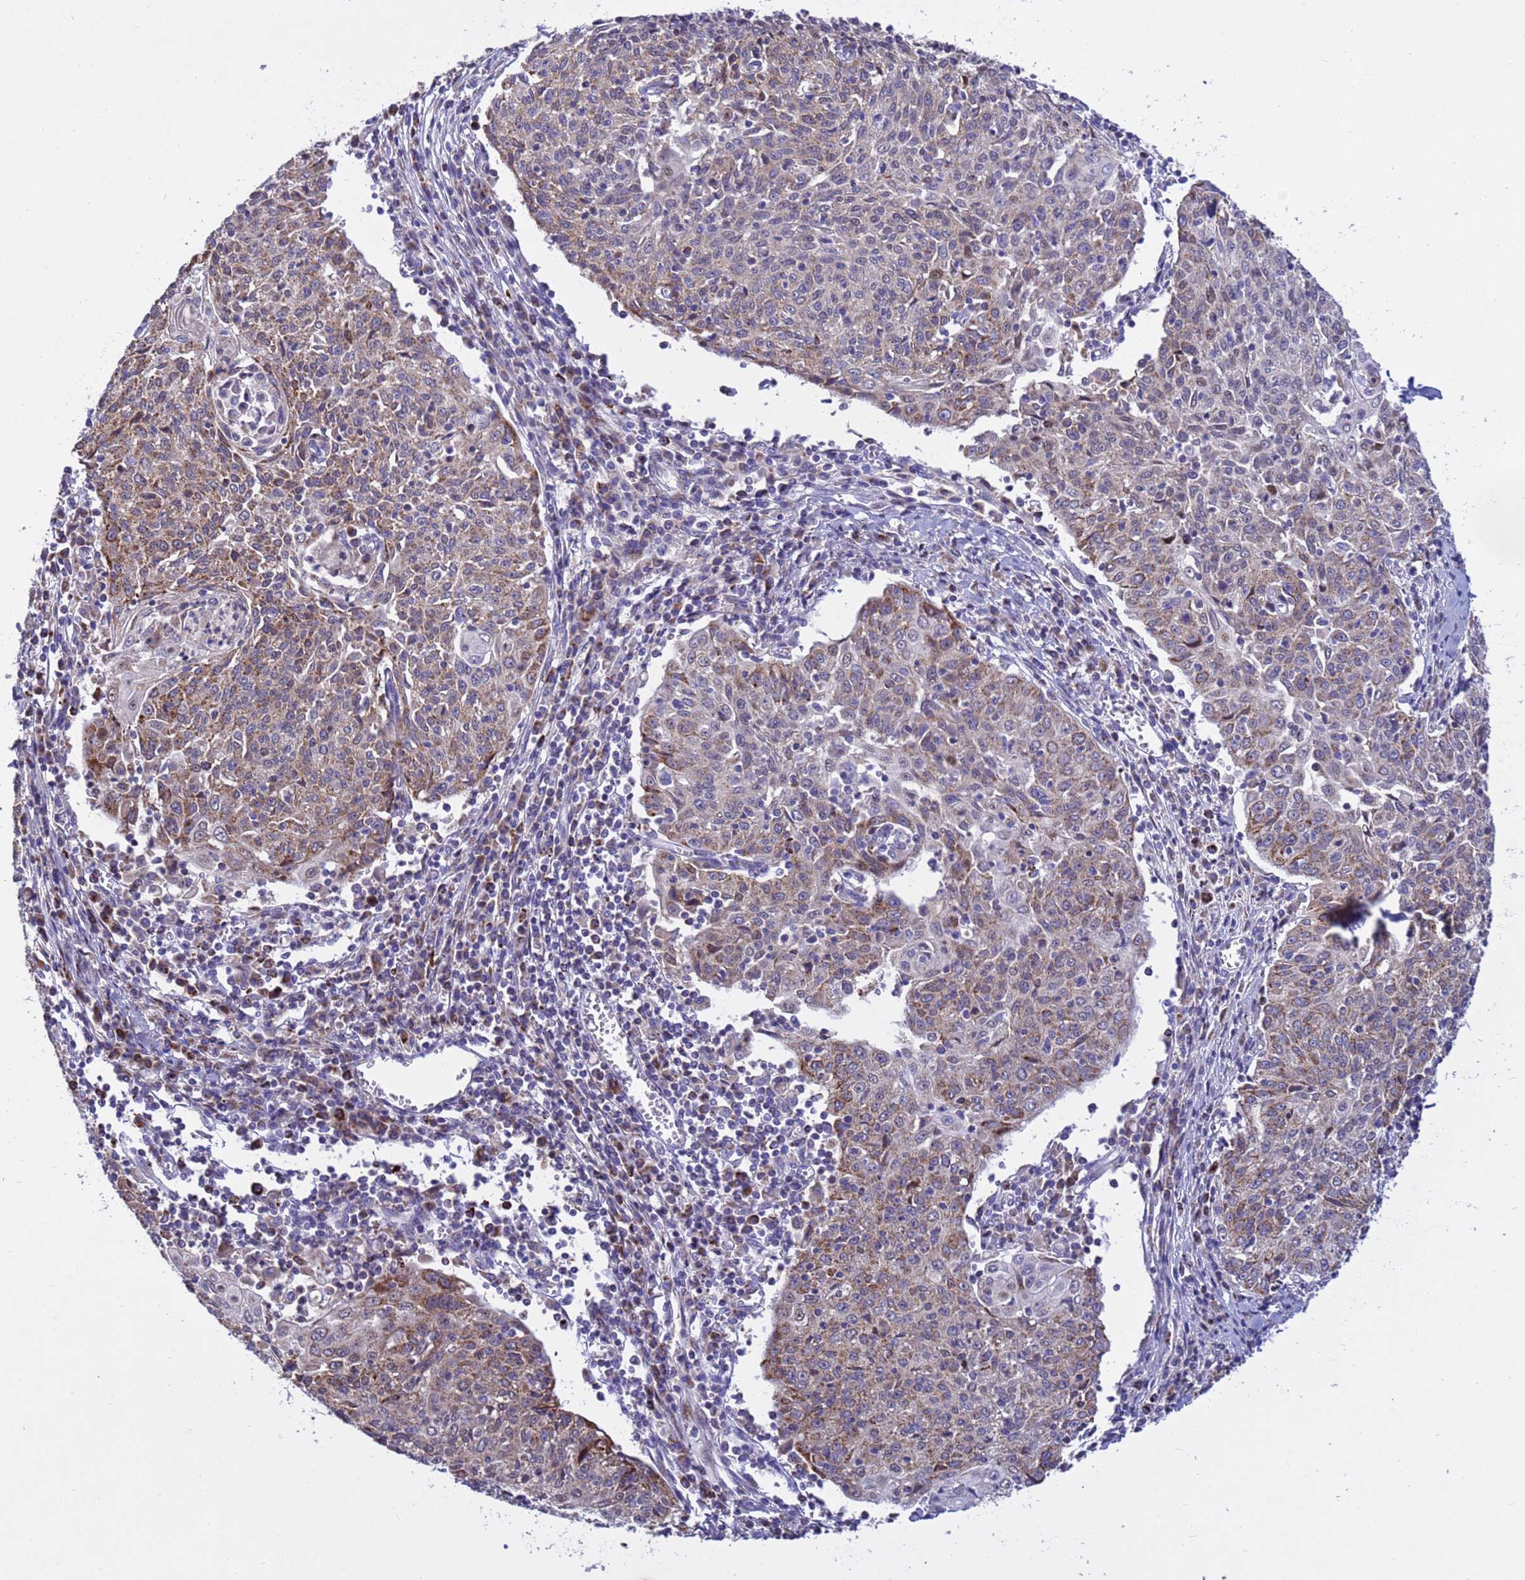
{"staining": {"intensity": "moderate", "quantity": "<25%", "location": "cytoplasmic/membranous"}, "tissue": "cervical cancer", "cell_type": "Tumor cells", "image_type": "cancer", "snomed": [{"axis": "morphology", "description": "Squamous cell carcinoma, NOS"}, {"axis": "topography", "description": "Cervix"}], "caption": "An immunohistochemistry (IHC) image of neoplastic tissue is shown. Protein staining in brown highlights moderate cytoplasmic/membranous positivity in squamous cell carcinoma (cervical) within tumor cells.", "gene": "TUBGCP3", "patient": {"sex": "female", "age": 48}}